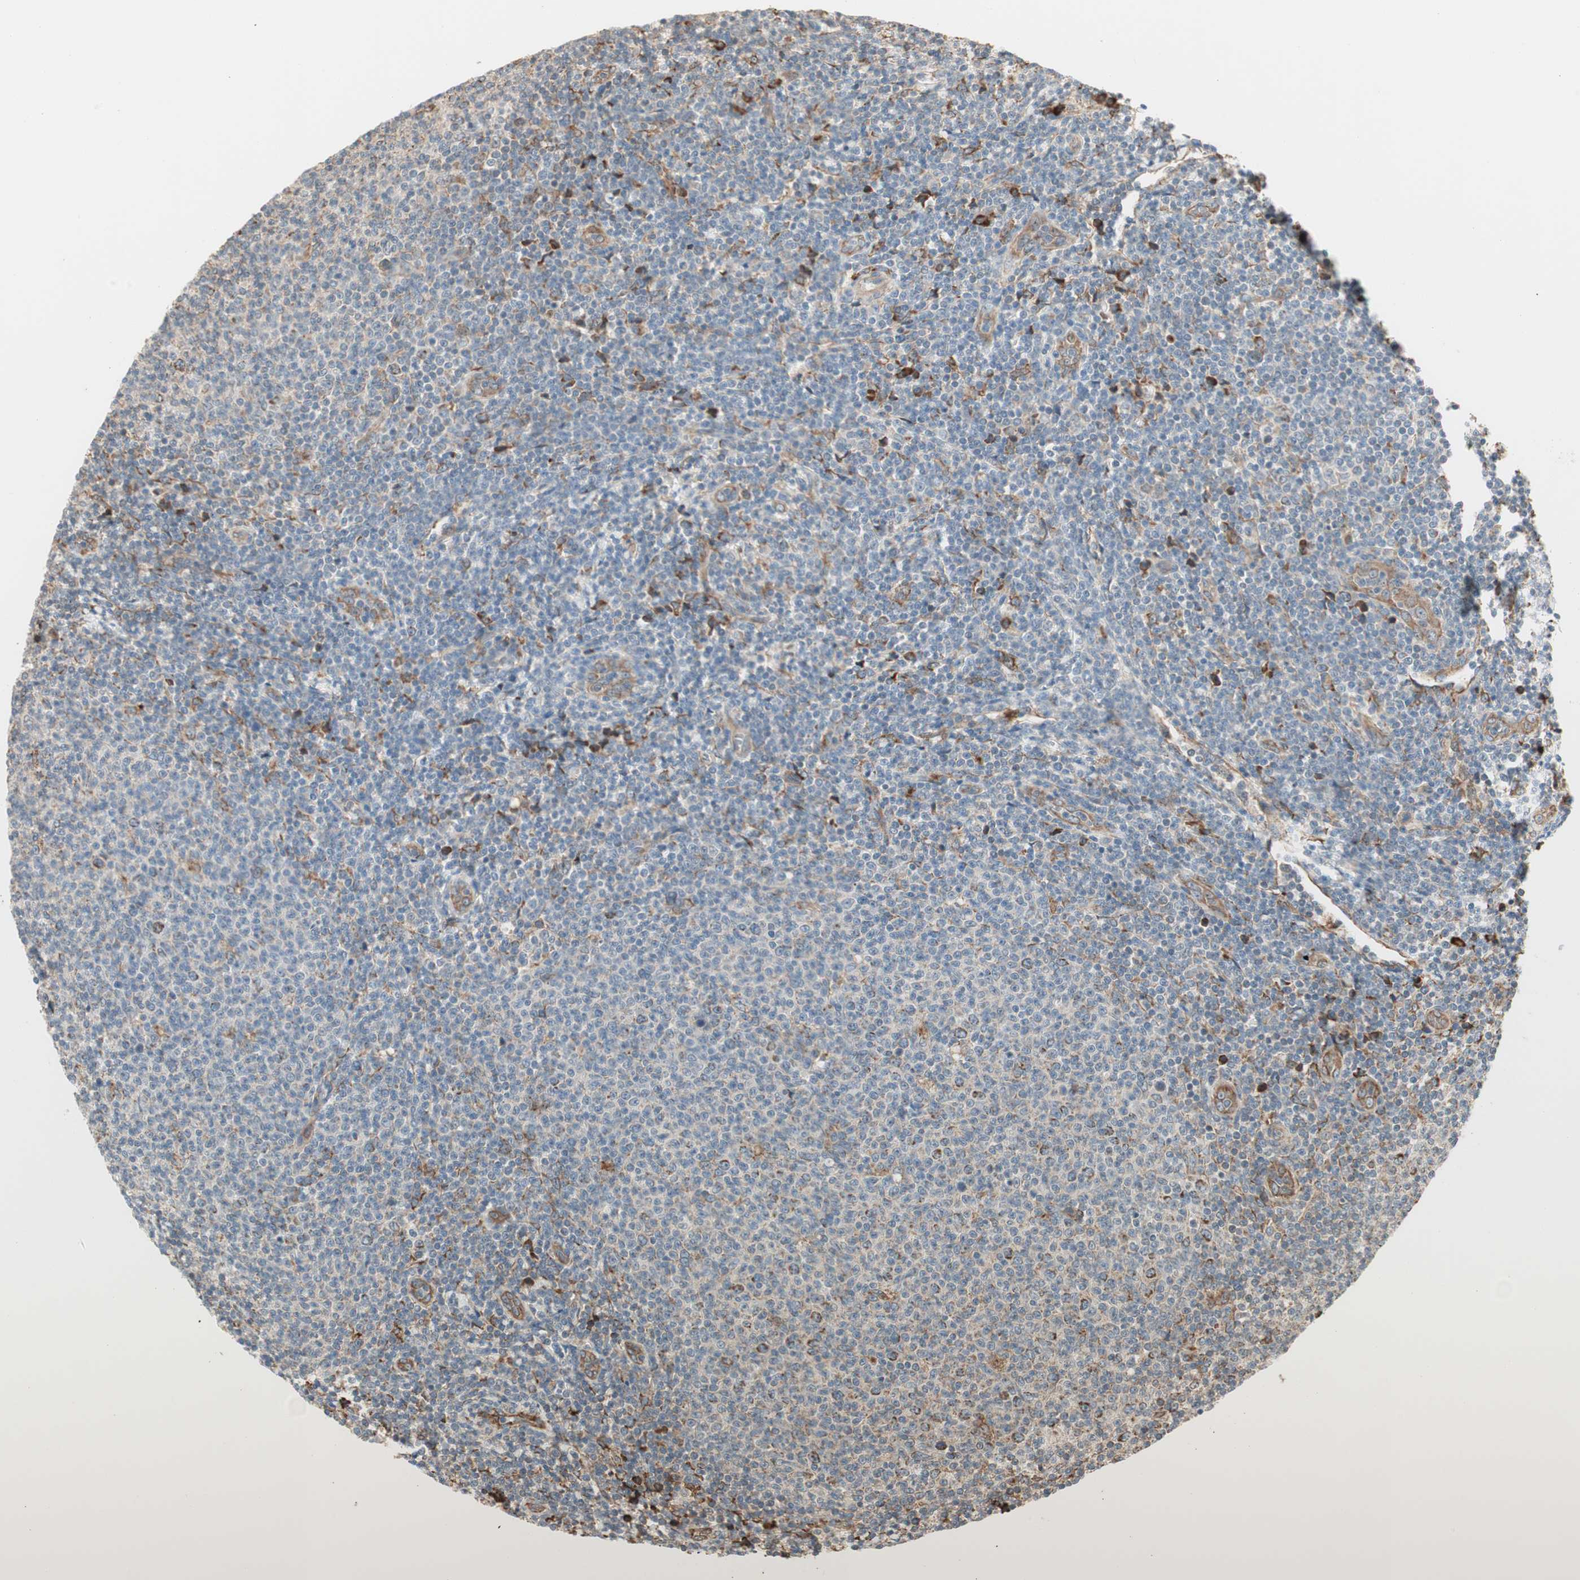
{"staining": {"intensity": "strong", "quantity": "<25%", "location": "cytoplasmic/membranous"}, "tissue": "lymphoma", "cell_type": "Tumor cells", "image_type": "cancer", "snomed": [{"axis": "morphology", "description": "Malignant lymphoma, non-Hodgkin's type, Low grade"}, {"axis": "topography", "description": "Lymph node"}], "caption": "Human lymphoma stained with a brown dye shows strong cytoplasmic/membranous positive staining in approximately <25% of tumor cells.", "gene": "P4HA1", "patient": {"sex": "male", "age": 66}}